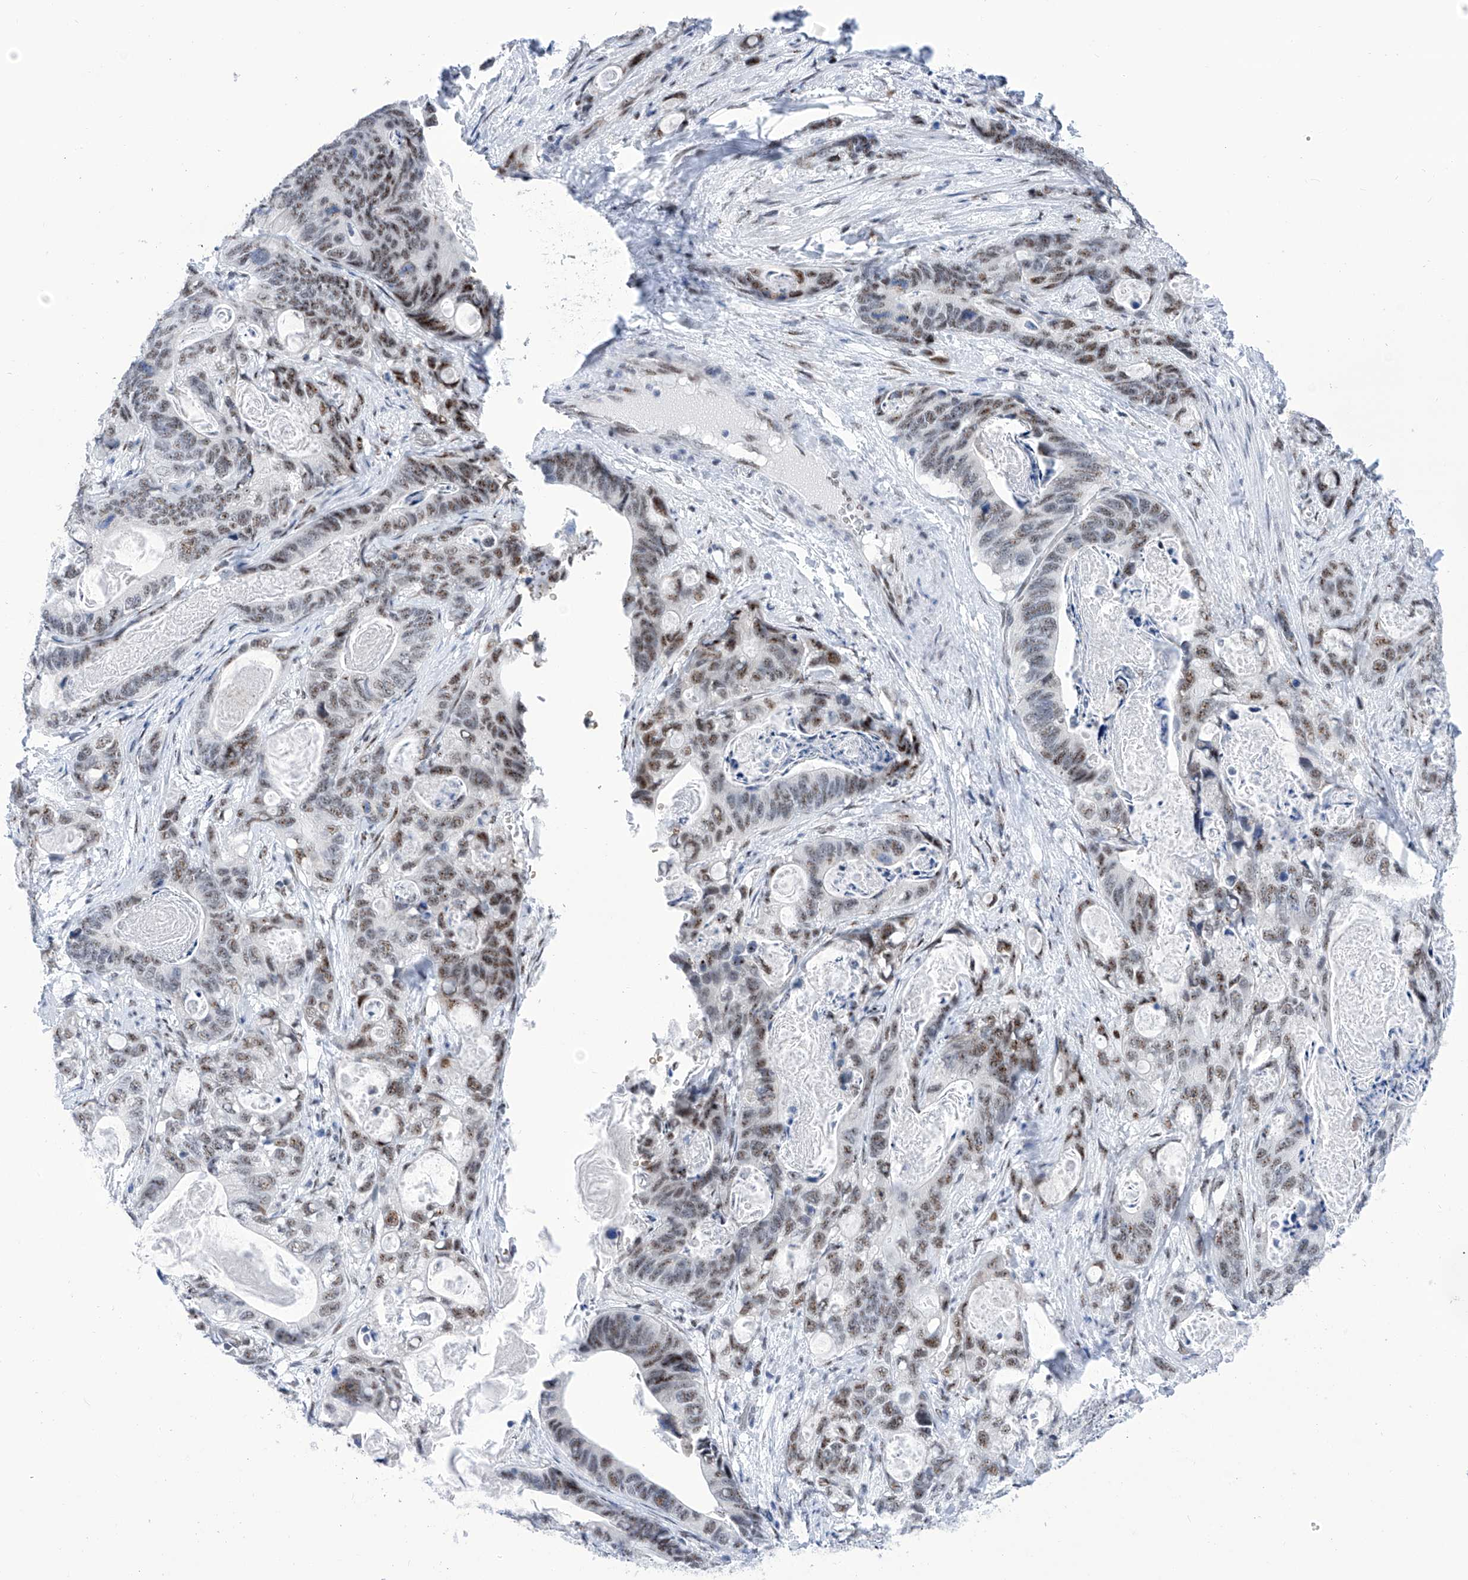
{"staining": {"intensity": "moderate", "quantity": "25%-75%", "location": "nuclear"}, "tissue": "stomach cancer", "cell_type": "Tumor cells", "image_type": "cancer", "snomed": [{"axis": "morphology", "description": "Normal tissue, NOS"}, {"axis": "morphology", "description": "Adenocarcinoma, NOS"}, {"axis": "topography", "description": "Stomach"}], "caption": "This is a micrograph of IHC staining of stomach adenocarcinoma, which shows moderate staining in the nuclear of tumor cells.", "gene": "SART1", "patient": {"sex": "female", "age": 89}}